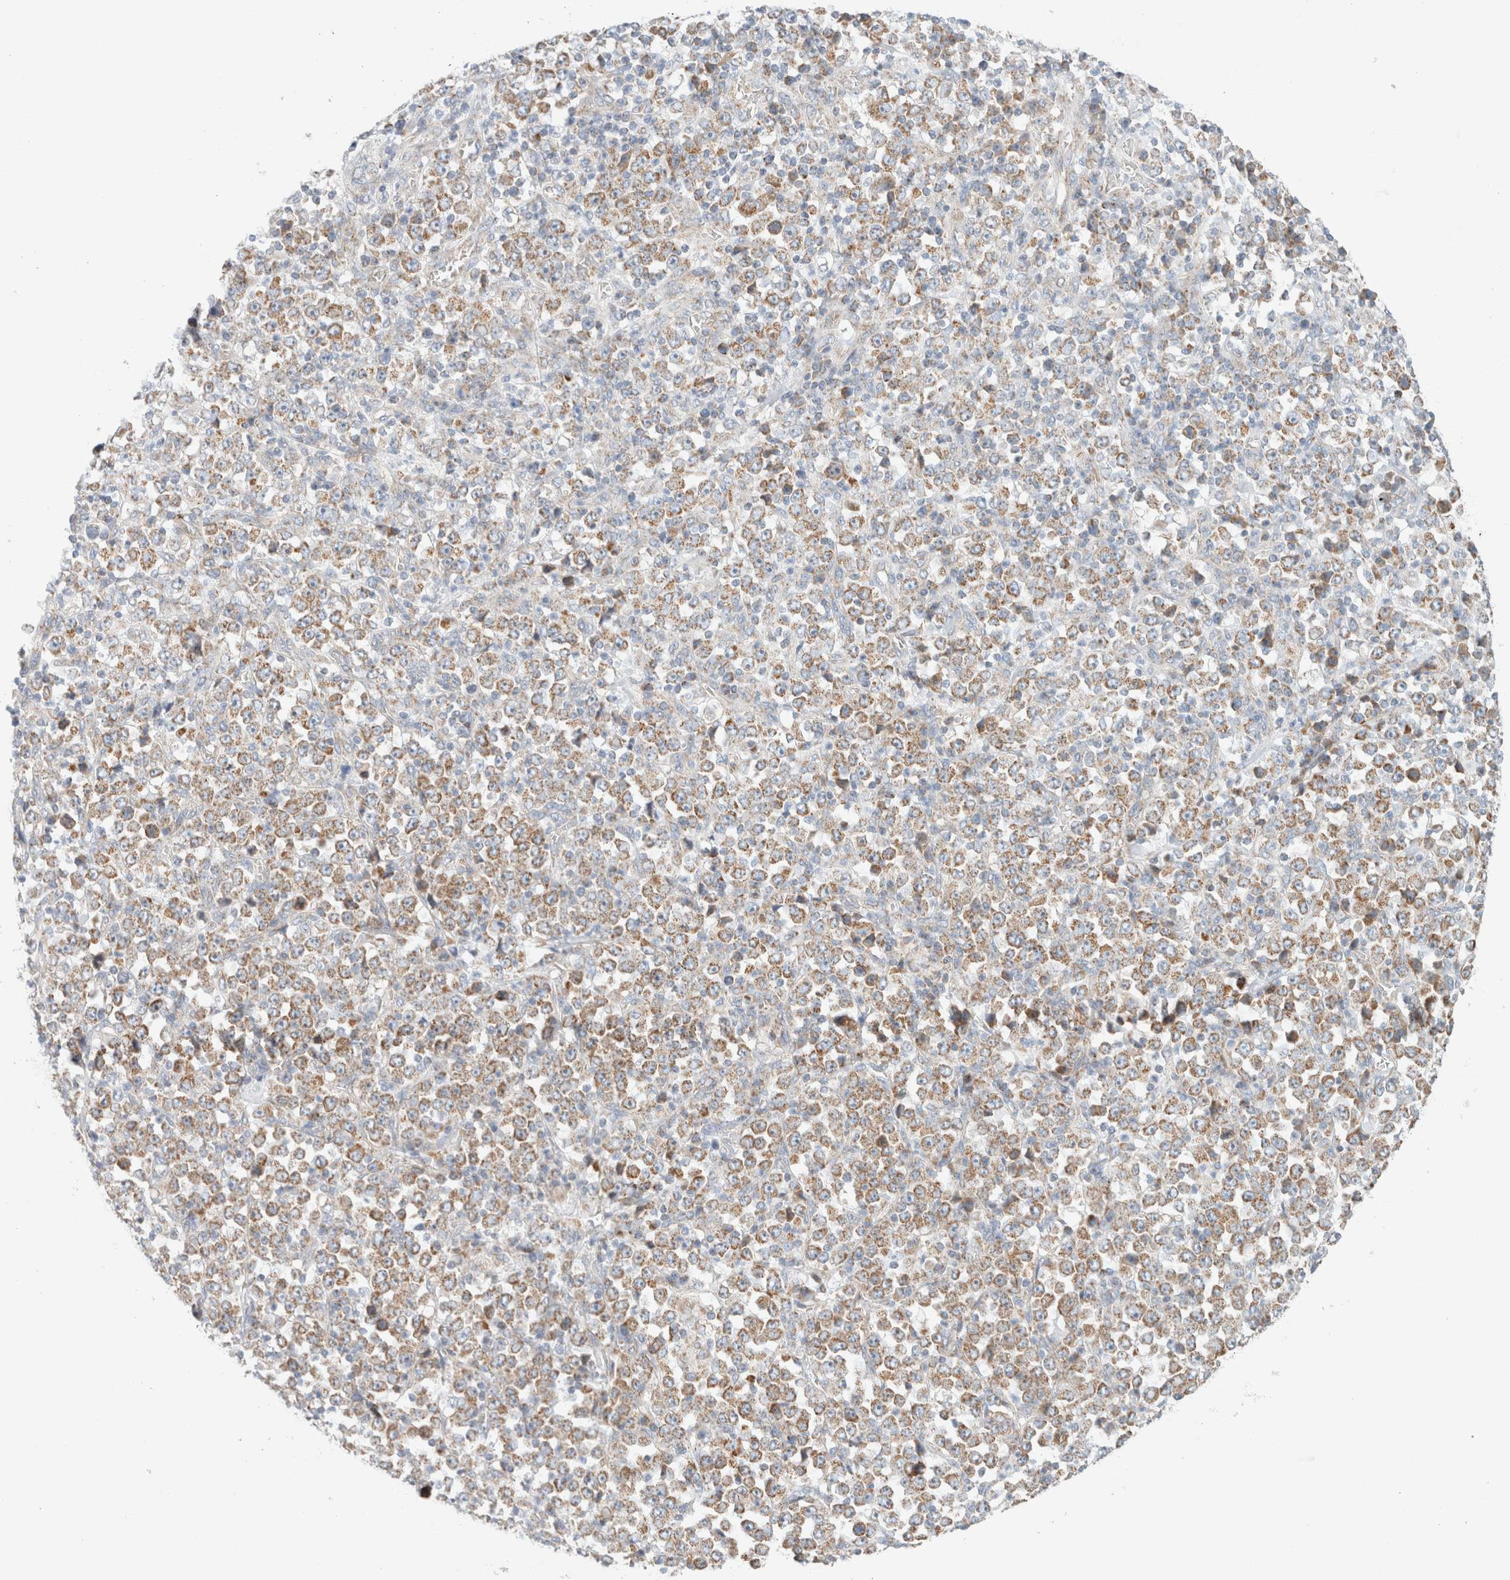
{"staining": {"intensity": "moderate", "quantity": ">75%", "location": "cytoplasmic/membranous"}, "tissue": "stomach cancer", "cell_type": "Tumor cells", "image_type": "cancer", "snomed": [{"axis": "morphology", "description": "Normal tissue, NOS"}, {"axis": "morphology", "description": "Adenocarcinoma, NOS"}, {"axis": "topography", "description": "Stomach, upper"}, {"axis": "topography", "description": "Stomach"}], "caption": "Immunohistochemistry (IHC) of human adenocarcinoma (stomach) exhibits medium levels of moderate cytoplasmic/membranous positivity in about >75% of tumor cells. (DAB = brown stain, brightfield microscopy at high magnification).", "gene": "MRM3", "patient": {"sex": "male", "age": 59}}